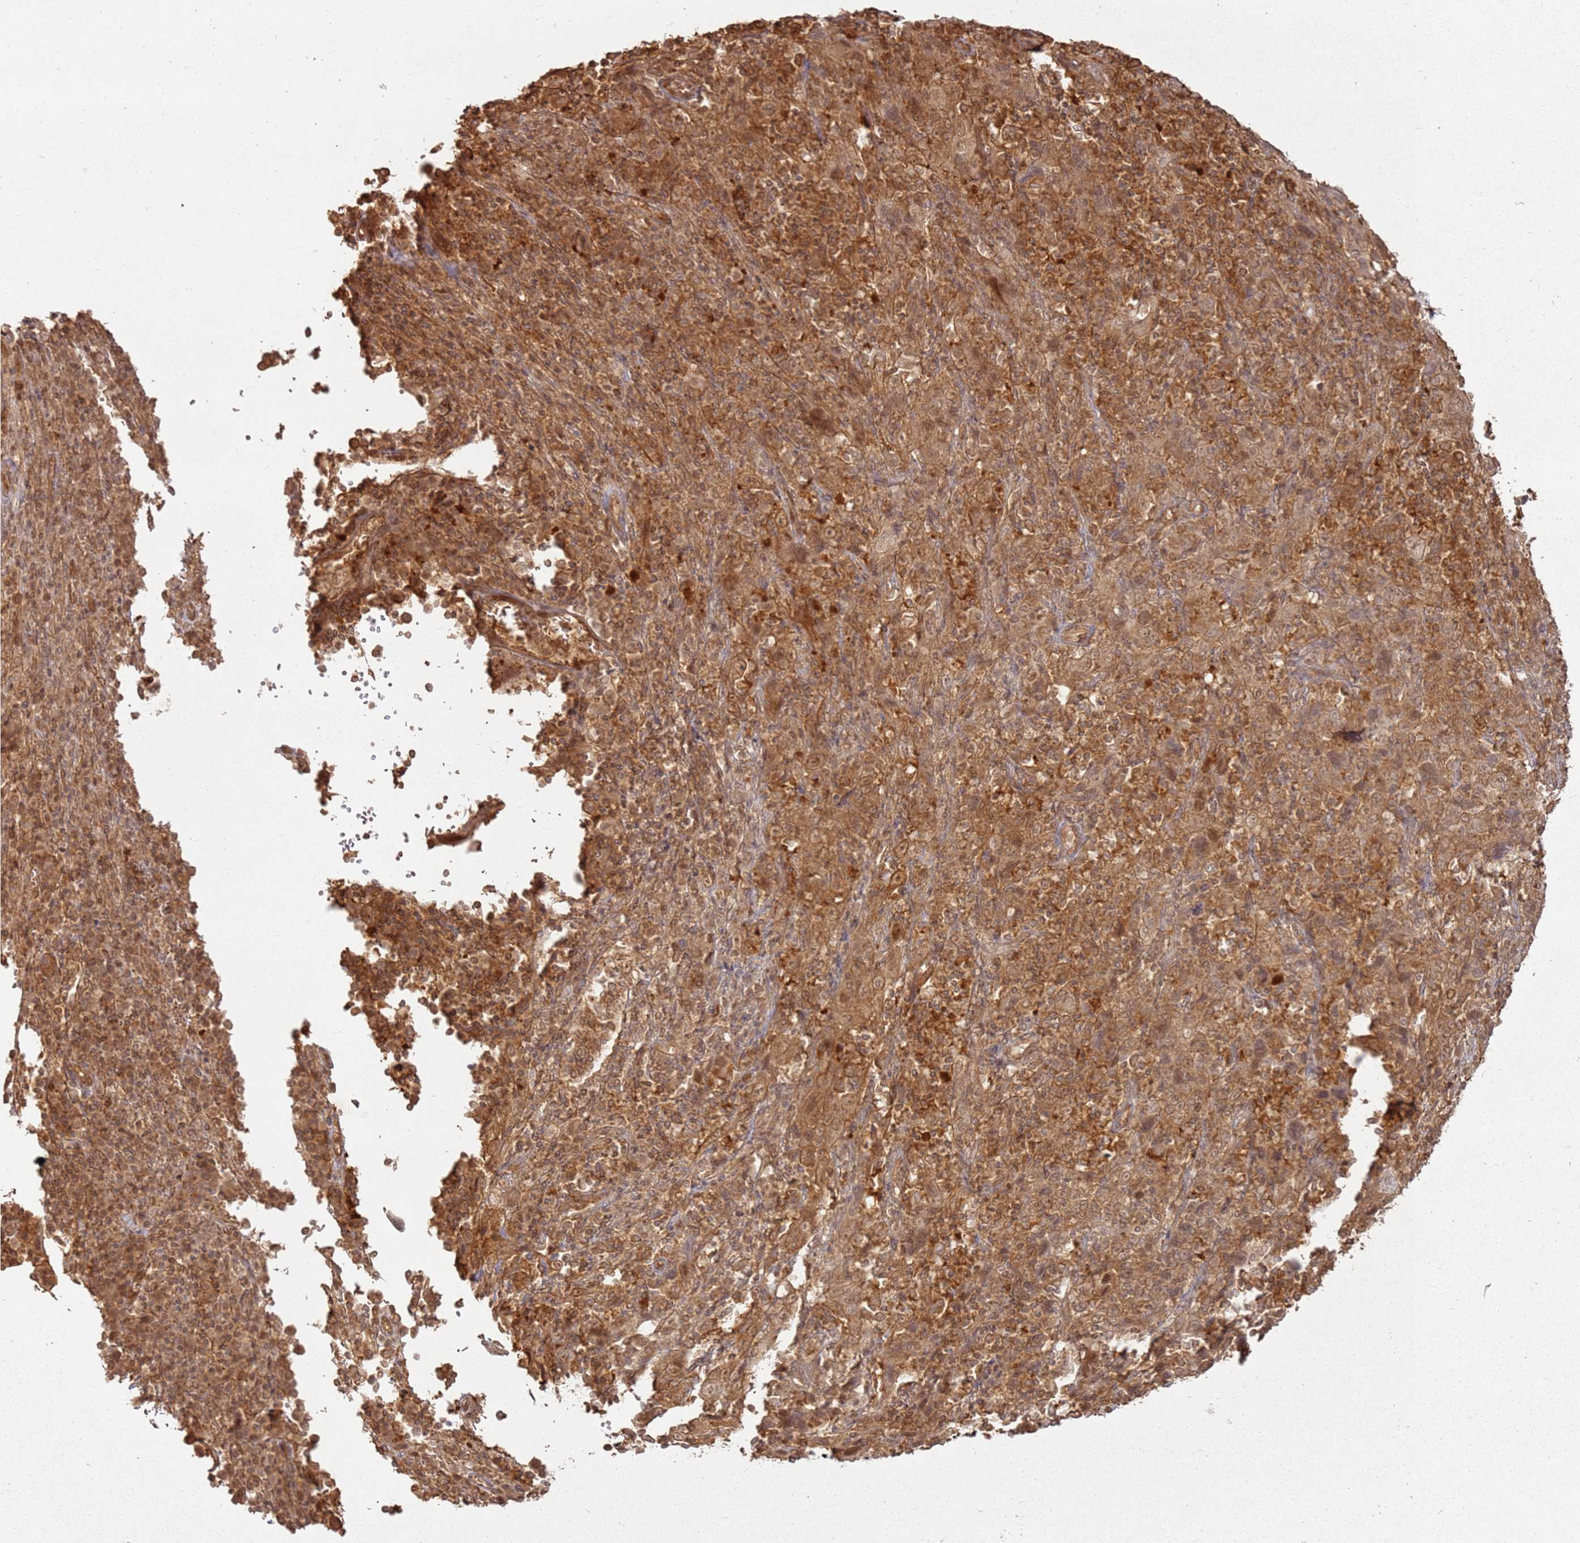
{"staining": {"intensity": "moderate", "quantity": ">75%", "location": "cytoplasmic/membranous"}, "tissue": "cervical cancer", "cell_type": "Tumor cells", "image_type": "cancer", "snomed": [{"axis": "morphology", "description": "Squamous cell carcinoma, NOS"}, {"axis": "topography", "description": "Cervix"}], "caption": "A micrograph of cervical cancer (squamous cell carcinoma) stained for a protein displays moderate cytoplasmic/membranous brown staining in tumor cells. The staining was performed using DAB, with brown indicating positive protein expression. Nuclei are stained blue with hematoxylin.", "gene": "ZNF776", "patient": {"sex": "female", "age": 46}}